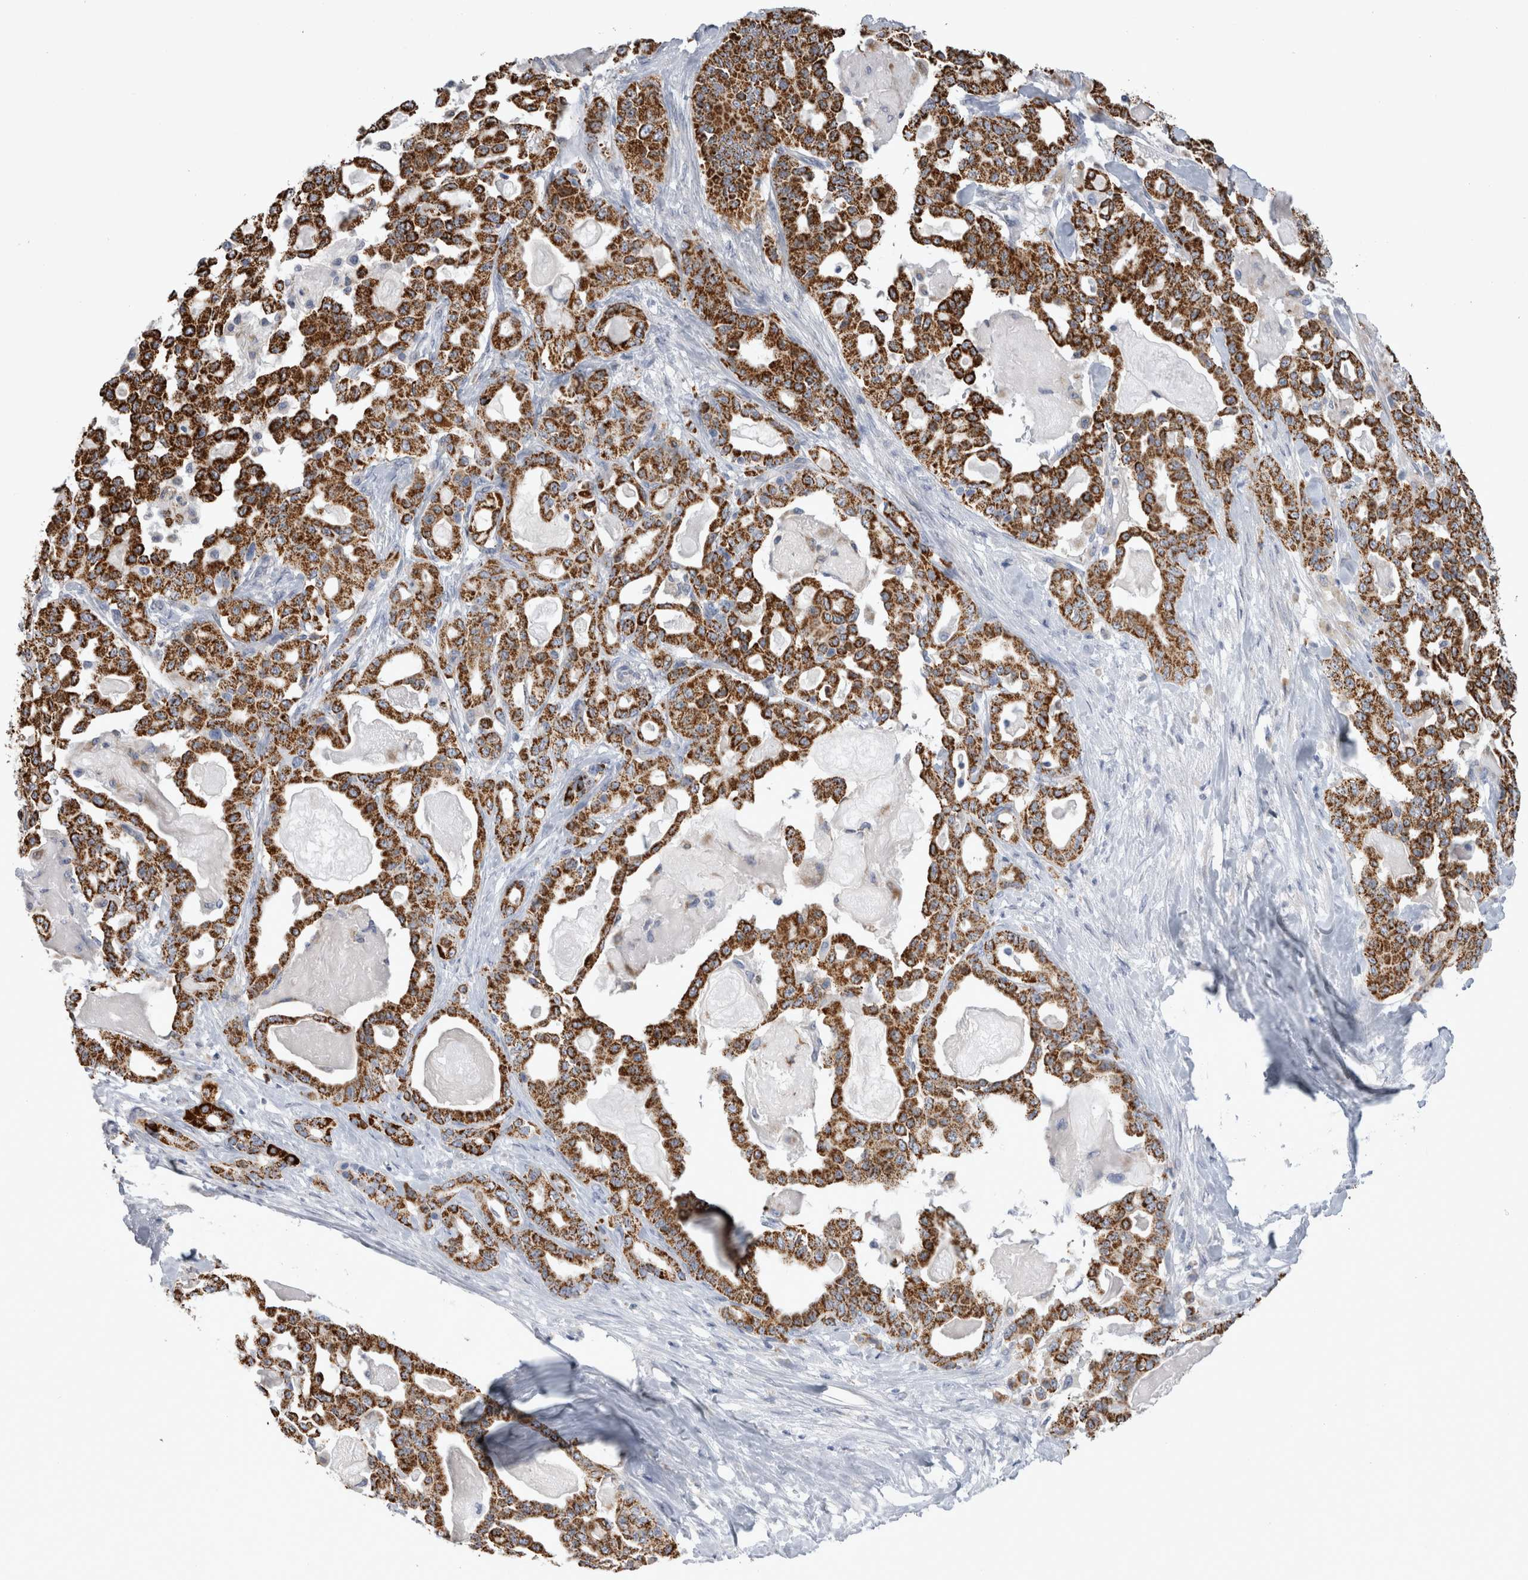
{"staining": {"intensity": "strong", "quantity": ">75%", "location": "cytoplasmic/membranous"}, "tissue": "pancreatic cancer", "cell_type": "Tumor cells", "image_type": "cancer", "snomed": [{"axis": "morphology", "description": "Adenocarcinoma, NOS"}, {"axis": "topography", "description": "Pancreas"}], "caption": "Human pancreatic cancer (adenocarcinoma) stained with a protein marker reveals strong staining in tumor cells.", "gene": "GATM", "patient": {"sex": "male", "age": 63}}